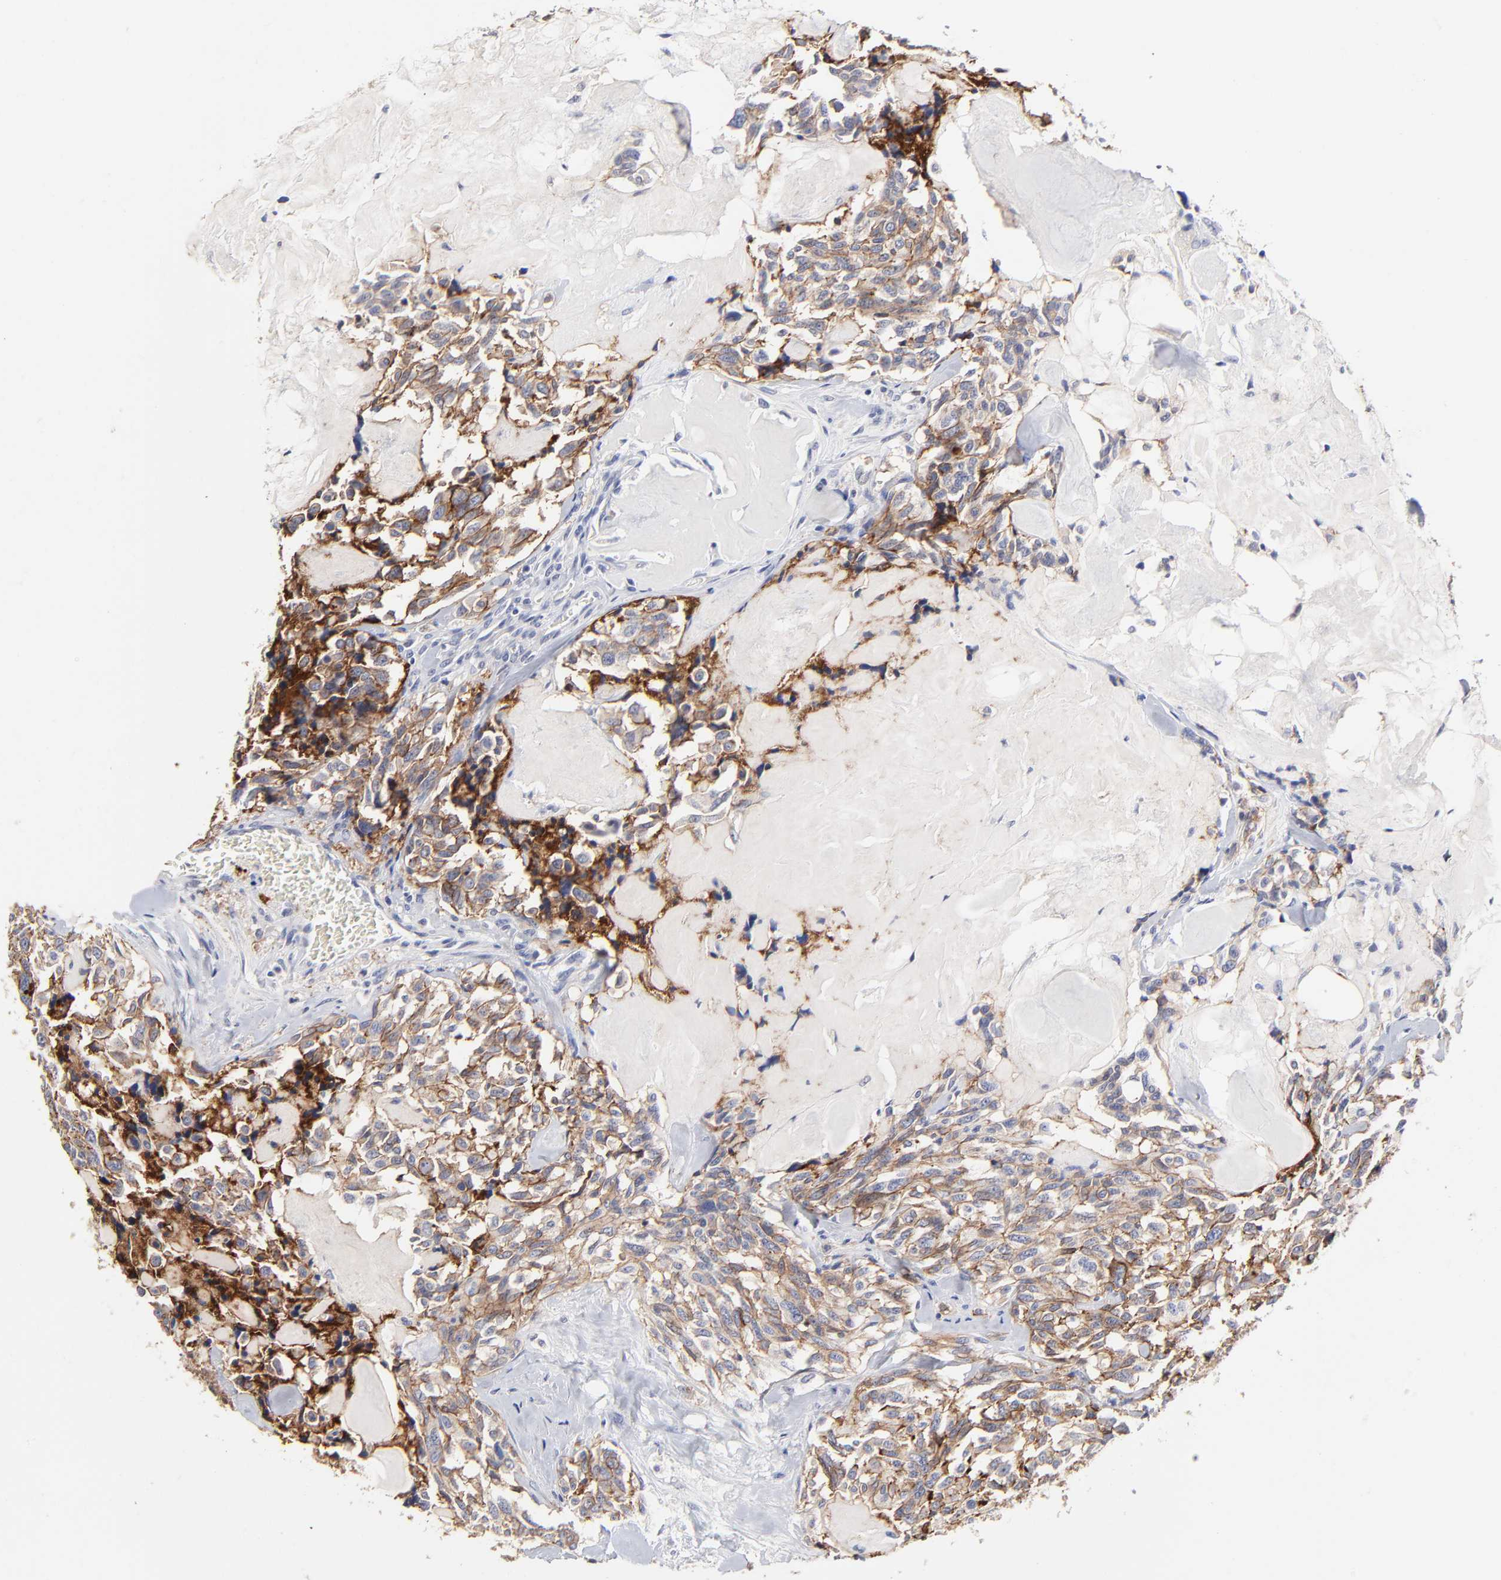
{"staining": {"intensity": "moderate", "quantity": "25%-75%", "location": "cytoplasmic/membranous"}, "tissue": "thyroid cancer", "cell_type": "Tumor cells", "image_type": "cancer", "snomed": [{"axis": "morphology", "description": "Carcinoma, NOS"}, {"axis": "morphology", "description": "Carcinoid, malignant, NOS"}, {"axis": "topography", "description": "Thyroid gland"}], "caption": "Immunohistochemistry (IHC) of human thyroid cancer (carcinoid (malignant)) shows medium levels of moderate cytoplasmic/membranous positivity in approximately 25%-75% of tumor cells. The staining was performed using DAB to visualize the protein expression in brown, while the nuclei were stained in blue with hematoxylin (Magnification: 20x).", "gene": "CXADR", "patient": {"sex": "male", "age": 33}}